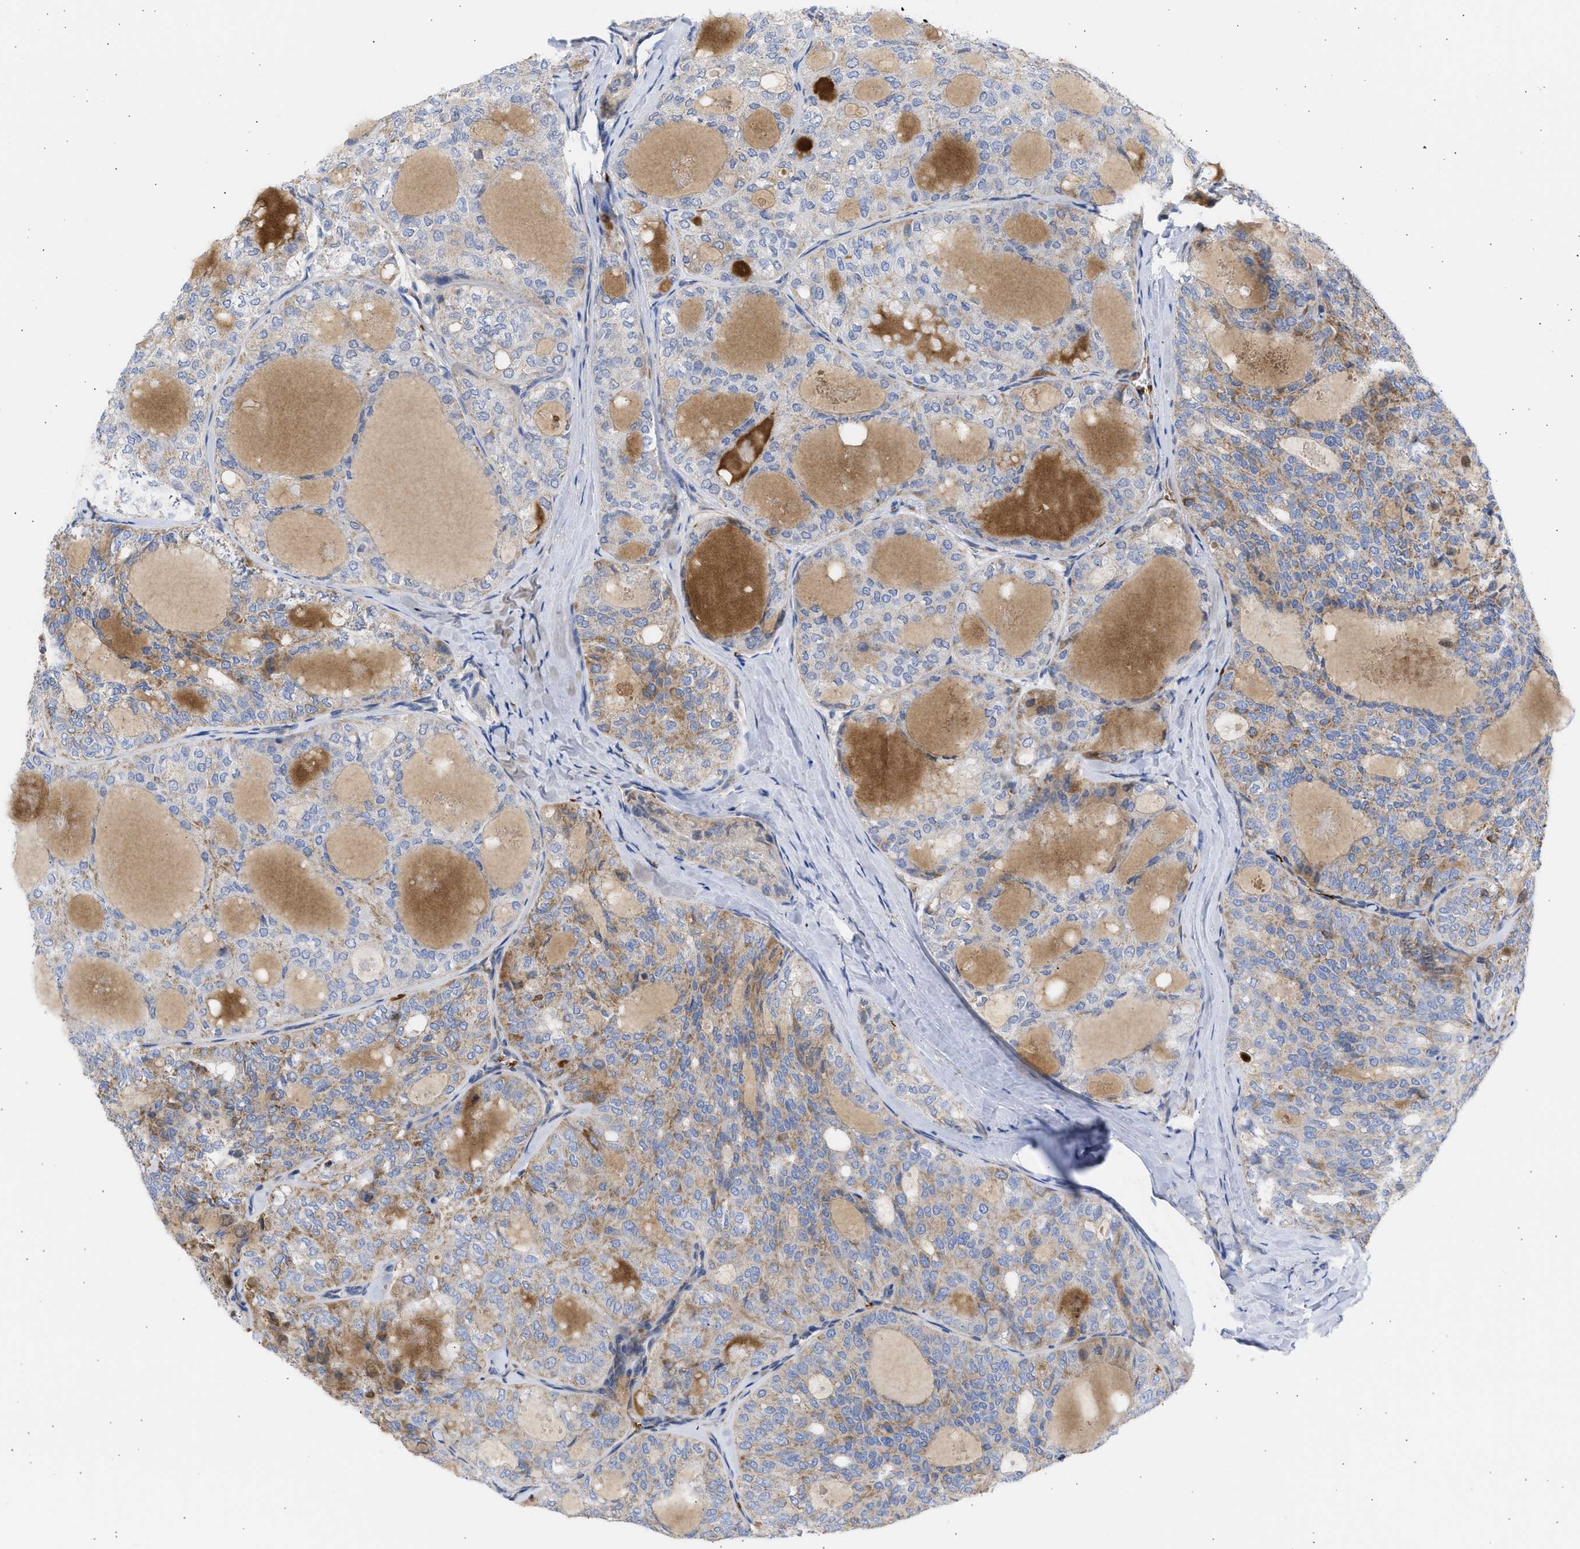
{"staining": {"intensity": "moderate", "quantity": "25%-75%", "location": "cytoplasmic/membranous"}, "tissue": "thyroid cancer", "cell_type": "Tumor cells", "image_type": "cancer", "snomed": [{"axis": "morphology", "description": "Follicular adenoma carcinoma, NOS"}, {"axis": "topography", "description": "Thyroid gland"}], "caption": "Thyroid cancer stained with DAB (3,3'-diaminobenzidine) immunohistochemistry (IHC) exhibits medium levels of moderate cytoplasmic/membranous expression in approximately 25%-75% of tumor cells. (brown staining indicates protein expression, while blue staining denotes nuclei).", "gene": "BTG3", "patient": {"sex": "male", "age": 75}}